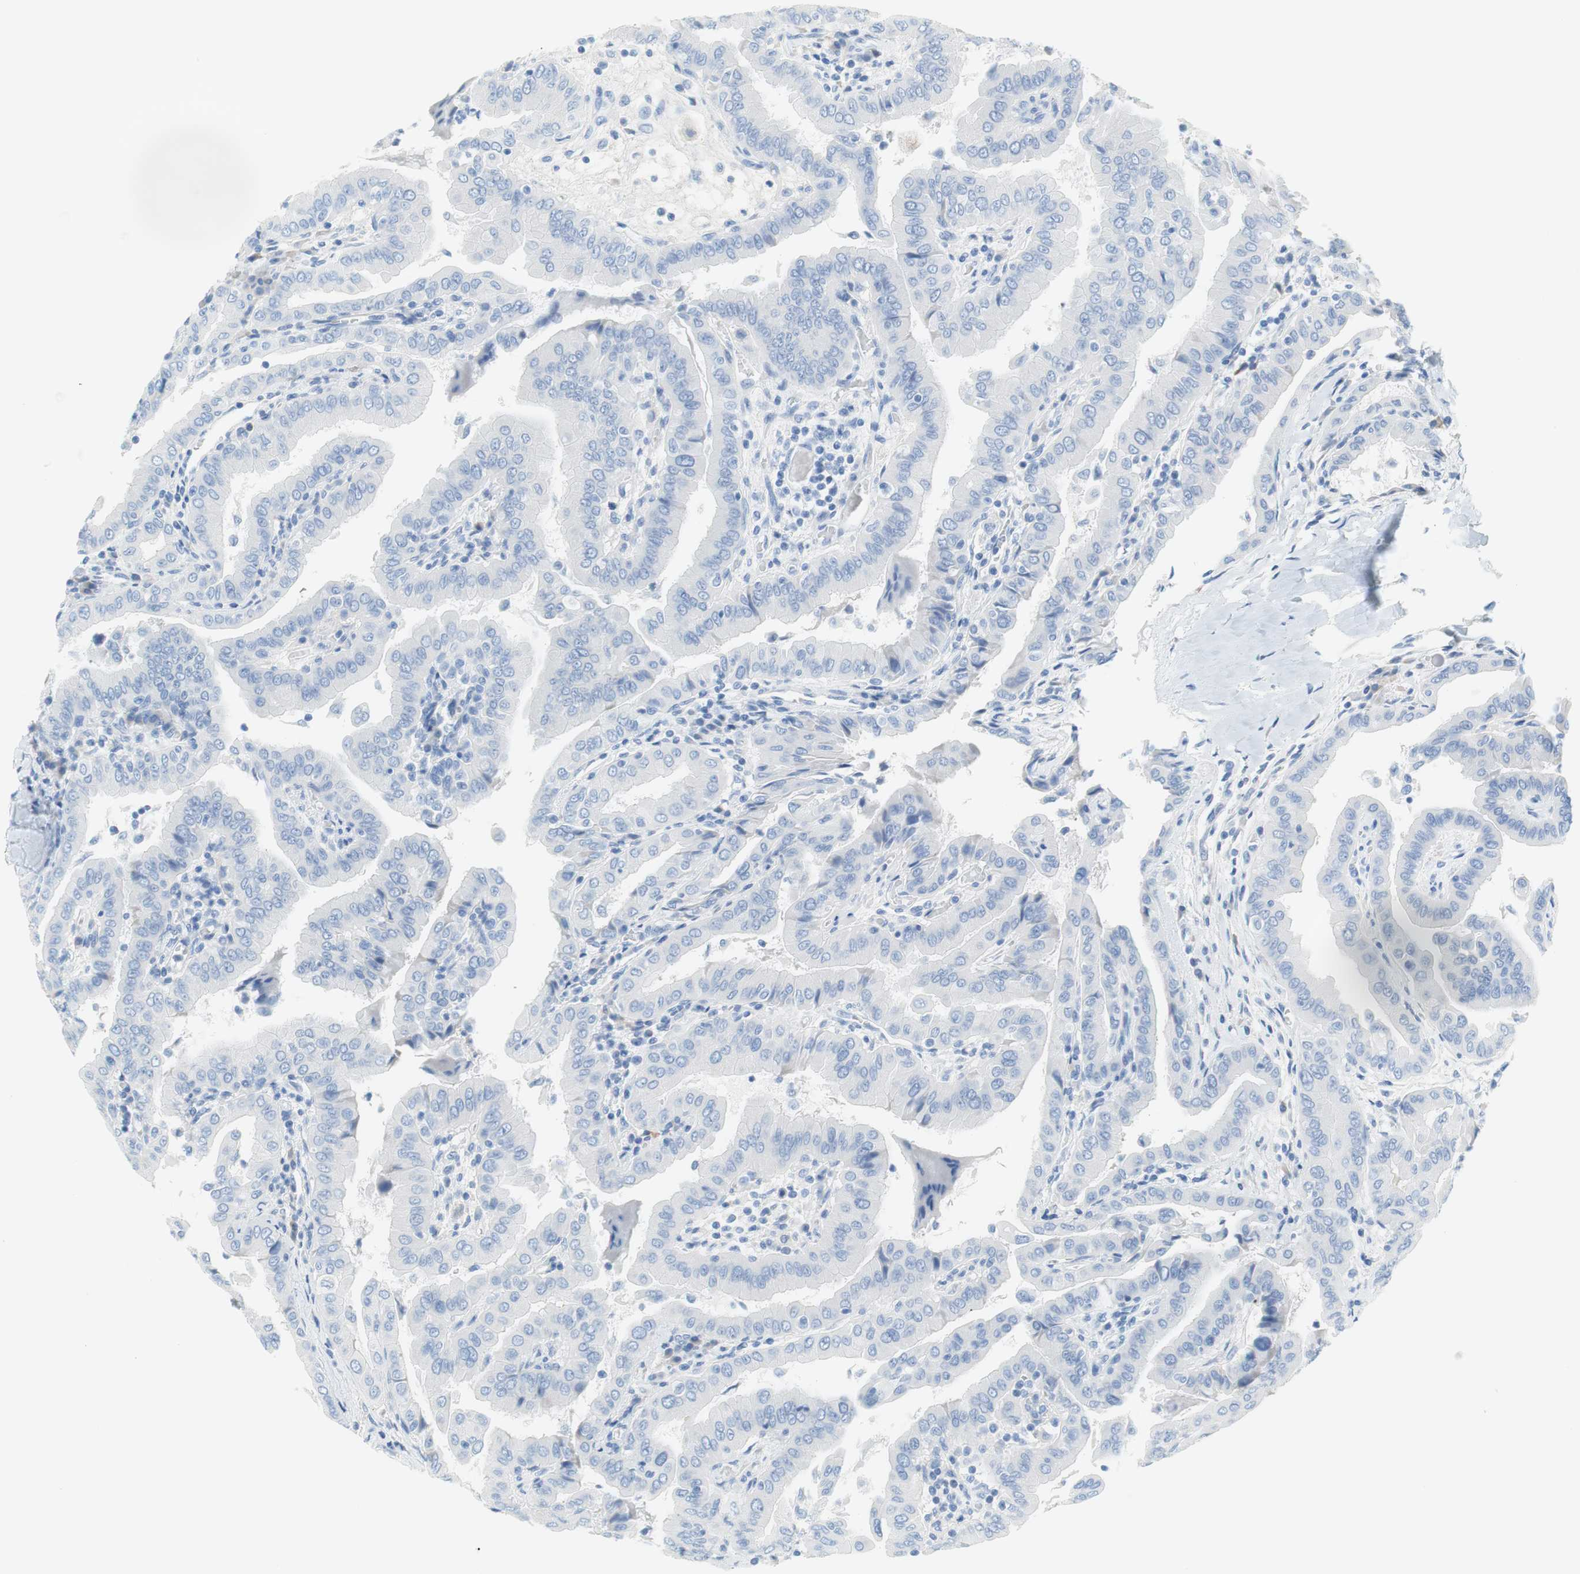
{"staining": {"intensity": "negative", "quantity": "none", "location": "none"}, "tissue": "thyroid cancer", "cell_type": "Tumor cells", "image_type": "cancer", "snomed": [{"axis": "morphology", "description": "Papillary adenocarcinoma, NOS"}, {"axis": "topography", "description": "Thyroid gland"}], "caption": "Immunohistochemistry image of neoplastic tissue: human papillary adenocarcinoma (thyroid) stained with DAB shows no significant protein expression in tumor cells.", "gene": "MYH1", "patient": {"sex": "male", "age": 33}}